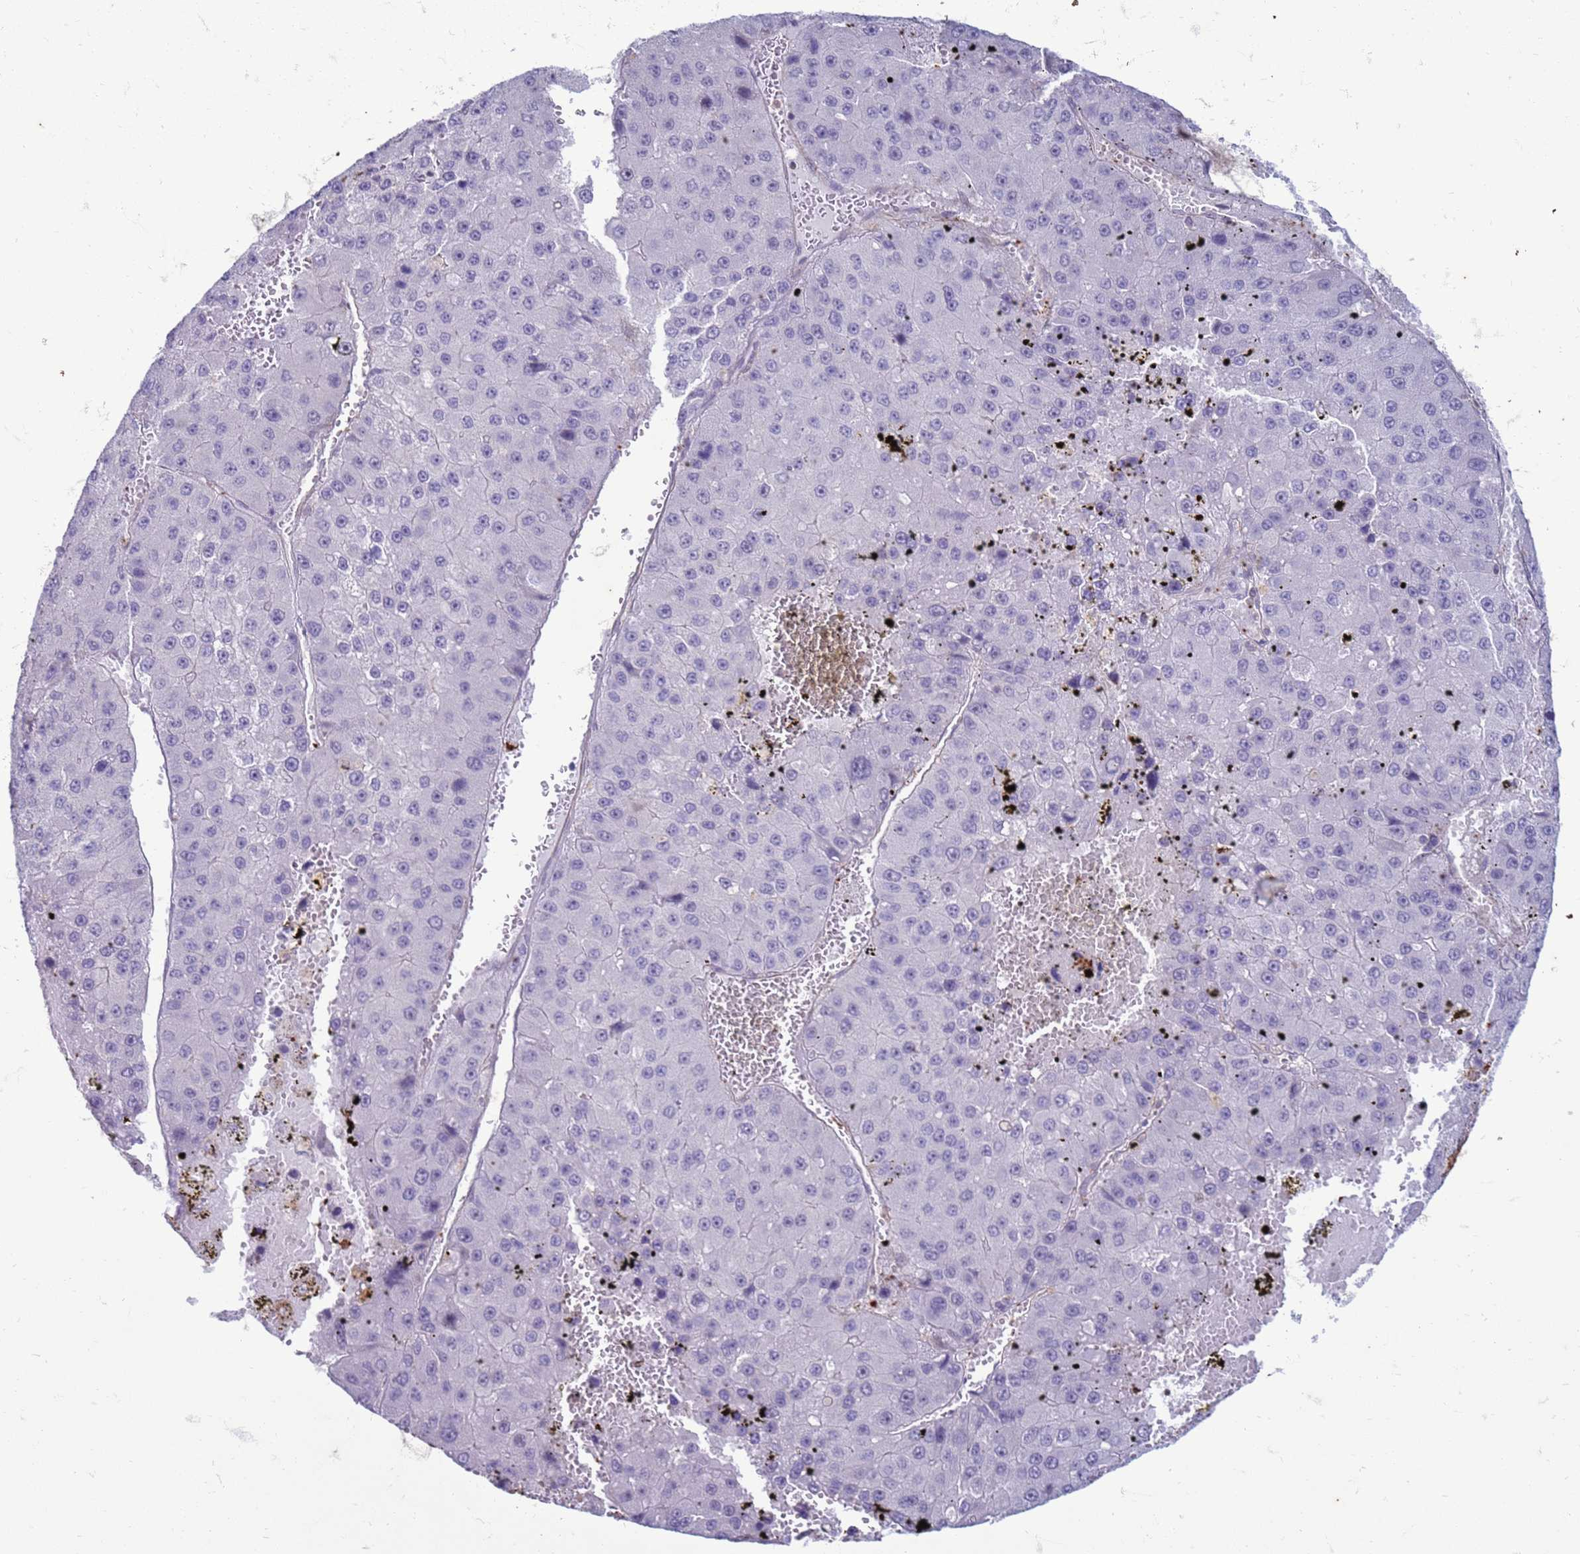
{"staining": {"intensity": "negative", "quantity": "none", "location": "none"}, "tissue": "liver cancer", "cell_type": "Tumor cells", "image_type": "cancer", "snomed": [{"axis": "morphology", "description": "Carcinoma, Hepatocellular, NOS"}, {"axis": "topography", "description": "Liver"}], "caption": "IHC of liver hepatocellular carcinoma exhibits no expression in tumor cells.", "gene": "SLC15A3", "patient": {"sex": "female", "age": 73}}